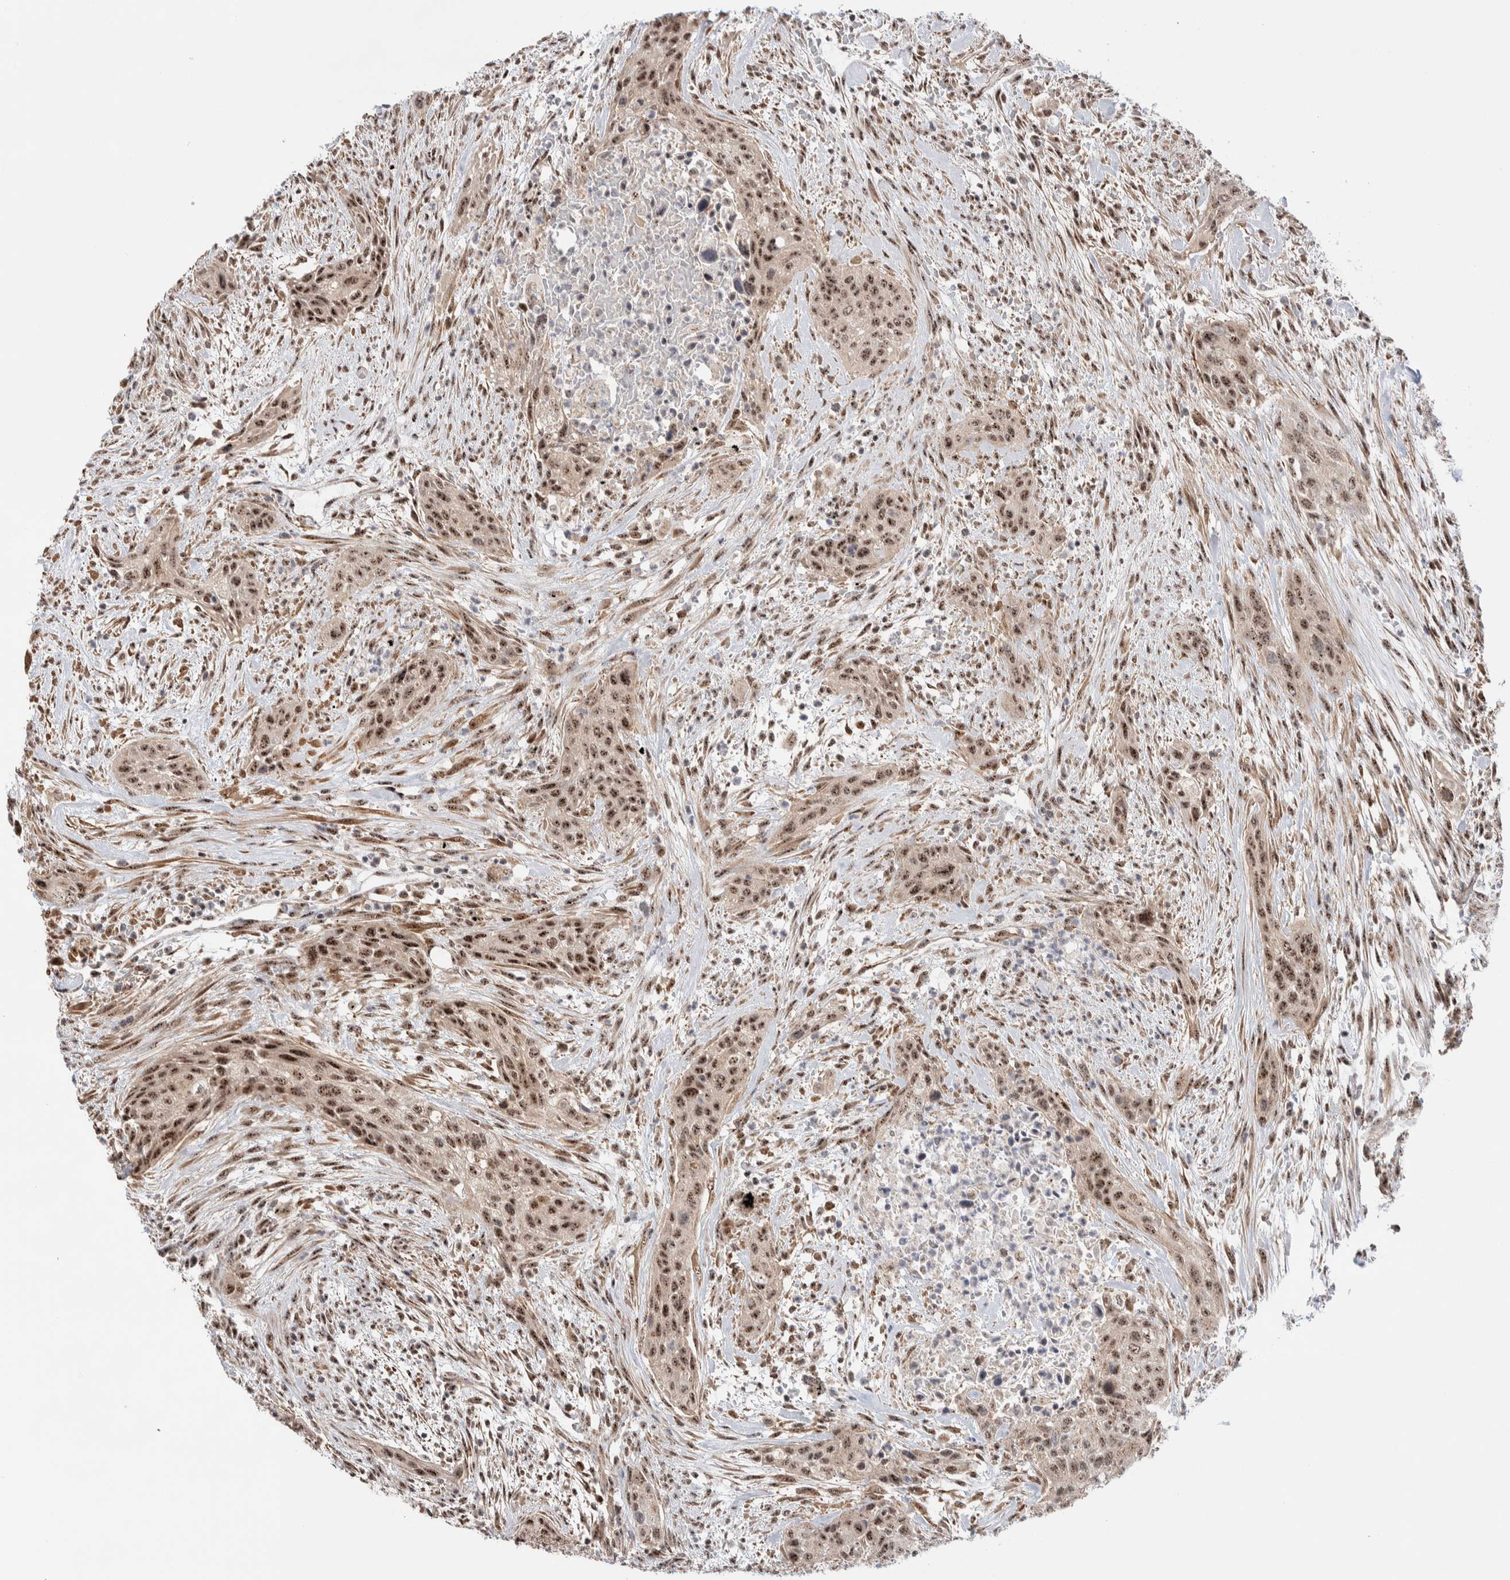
{"staining": {"intensity": "strong", "quantity": ">75%", "location": "nuclear"}, "tissue": "urothelial cancer", "cell_type": "Tumor cells", "image_type": "cancer", "snomed": [{"axis": "morphology", "description": "Urothelial carcinoma, High grade"}, {"axis": "topography", "description": "Urinary bladder"}], "caption": "Protein expression analysis of human urothelial cancer reveals strong nuclear positivity in approximately >75% of tumor cells.", "gene": "ZNF695", "patient": {"sex": "male", "age": 35}}